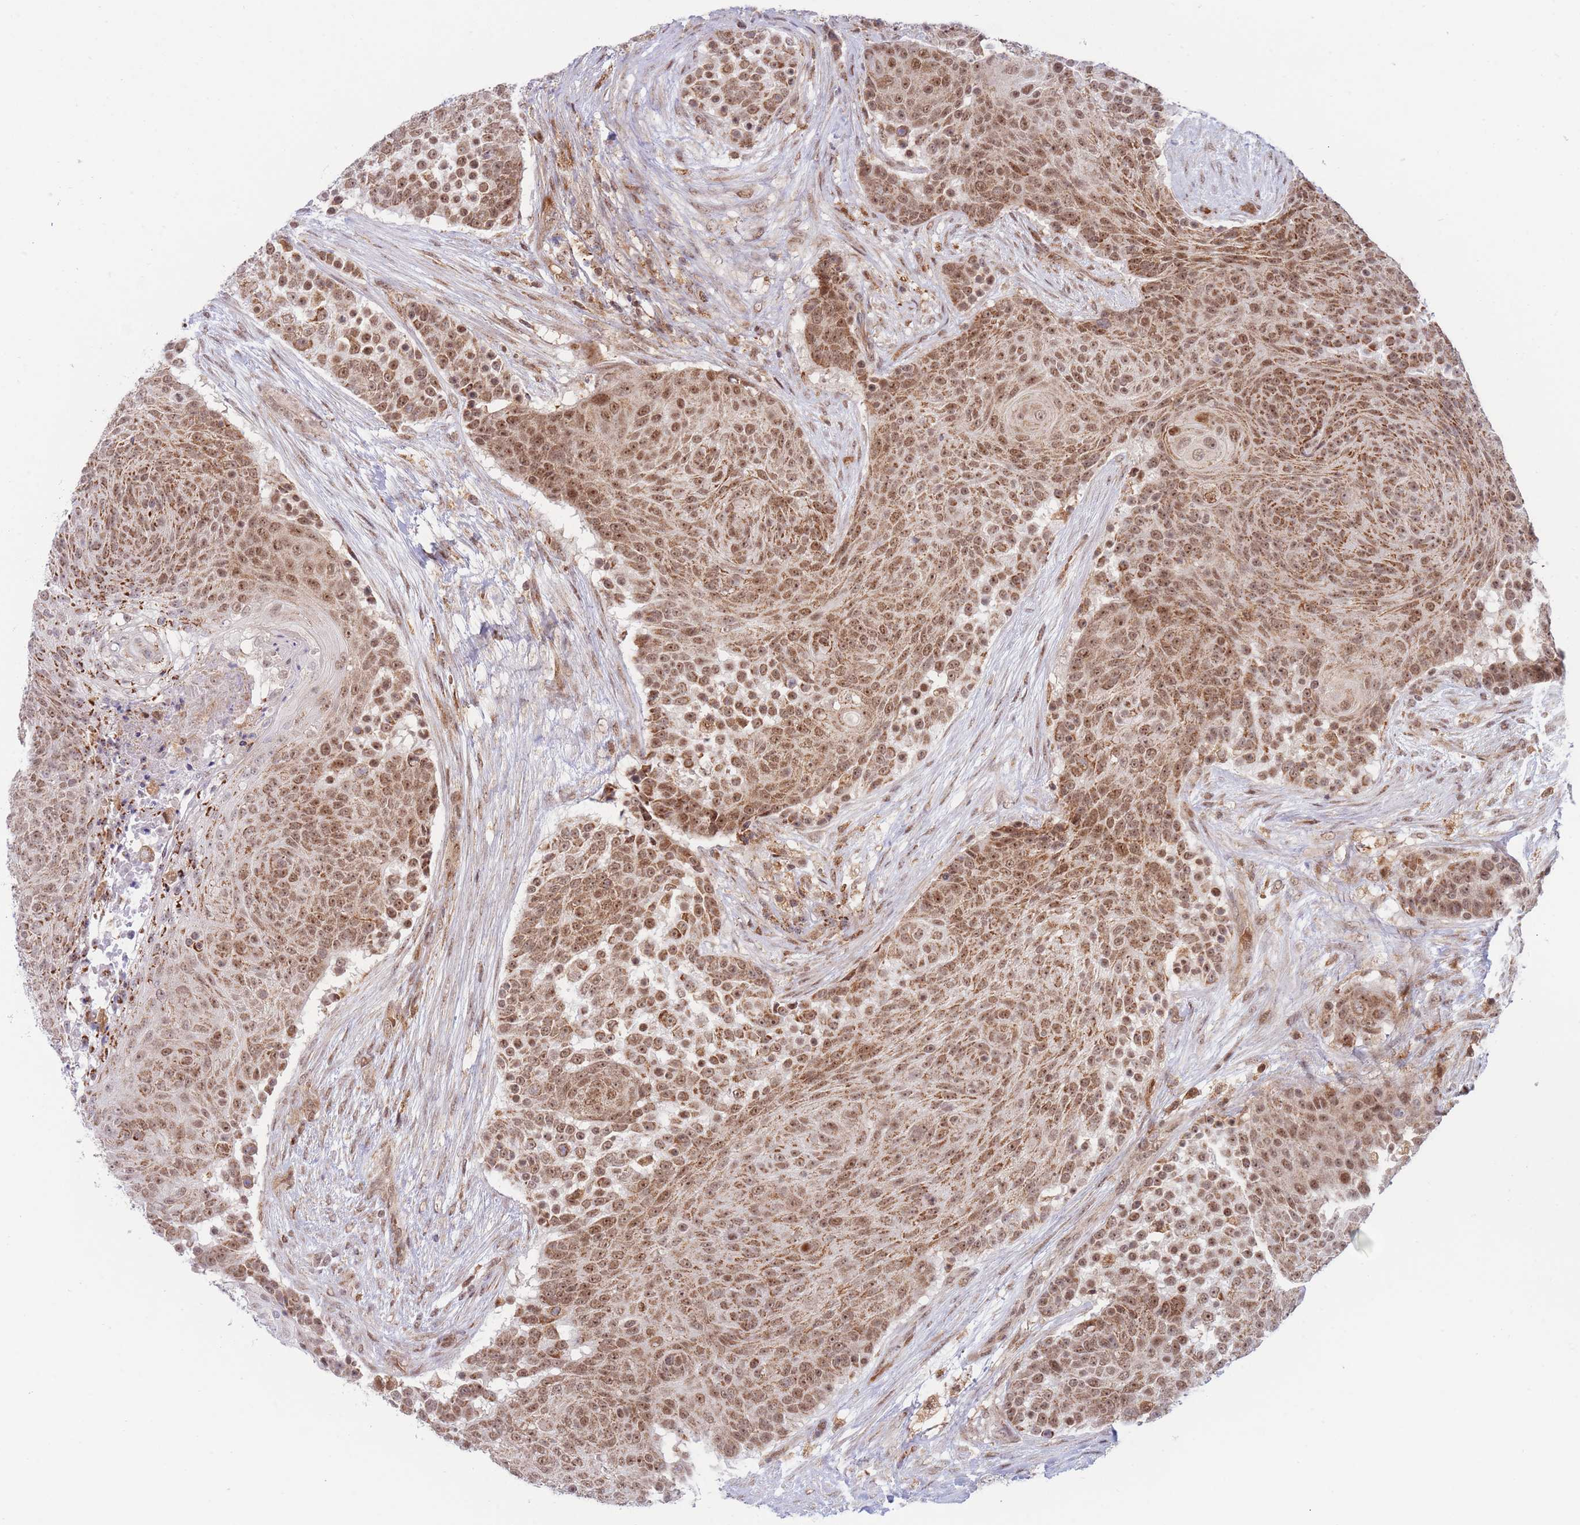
{"staining": {"intensity": "moderate", "quantity": ">75%", "location": "nuclear"}, "tissue": "urothelial cancer", "cell_type": "Tumor cells", "image_type": "cancer", "snomed": [{"axis": "morphology", "description": "Urothelial carcinoma, High grade"}, {"axis": "topography", "description": "Urinary bladder"}], "caption": "Urothelial carcinoma (high-grade) was stained to show a protein in brown. There is medium levels of moderate nuclear positivity in about >75% of tumor cells. (DAB IHC, brown staining for protein, blue staining for nuclei).", "gene": "BOD1L1", "patient": {"sex": "female", "age": 63}}